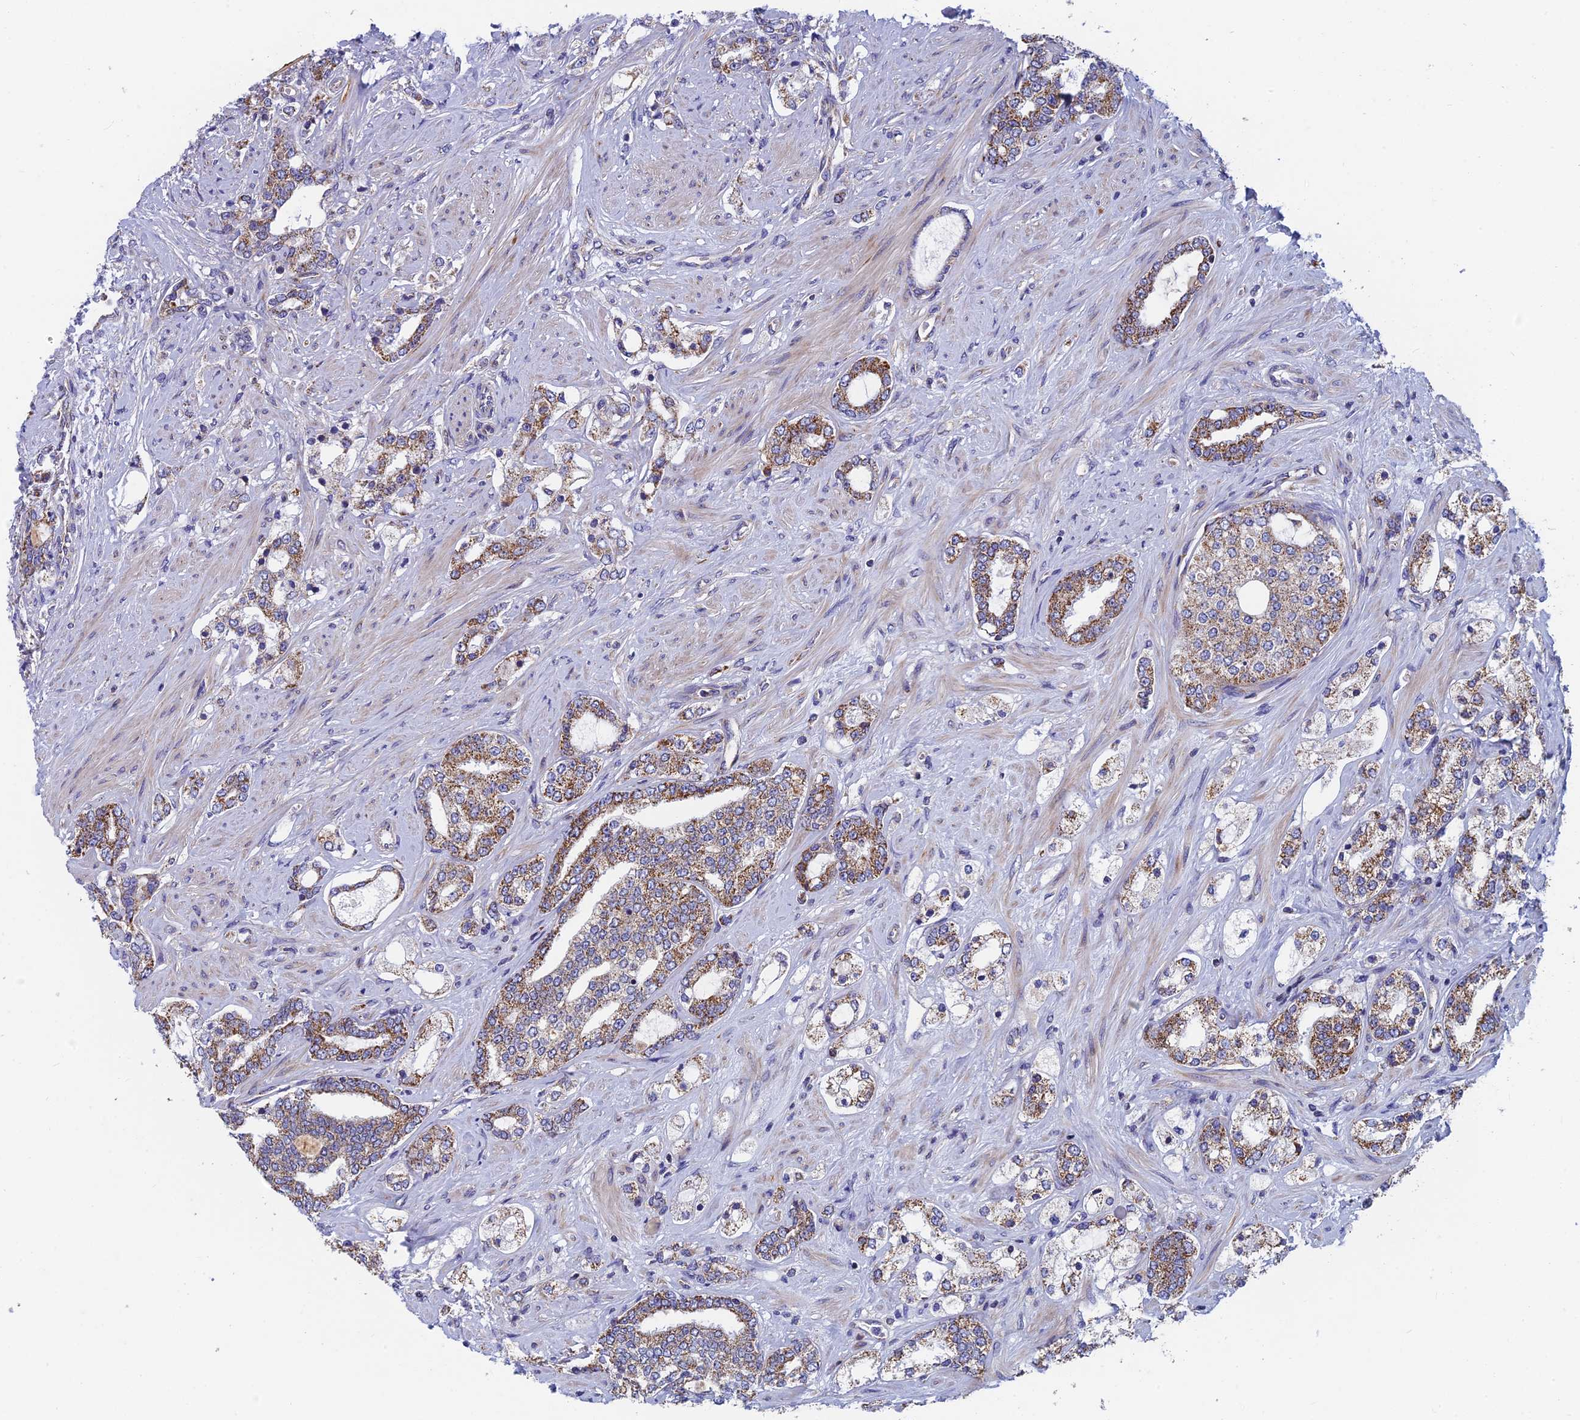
{"staining": {"intensity": "strong", "quantity": "25%-75%", "location": "cytoplasmic/membranous"}, "tissue": "prostate cancer", "cell_type": "Tumor cells", "image_type": "cancer", "snomed": [{"axis": "morphology", "description": "Adenocarcinoma, High grade"}, {"axis": "topography", "description": "Prostate"}], "caption": "Protein expression analysis of prostate cancer displays strong cytoplasmic/membranous staining in about 25%-75% of tumor cells.", "gene": "MRPS9", "patient": {"sex": "male", "age": 64}}